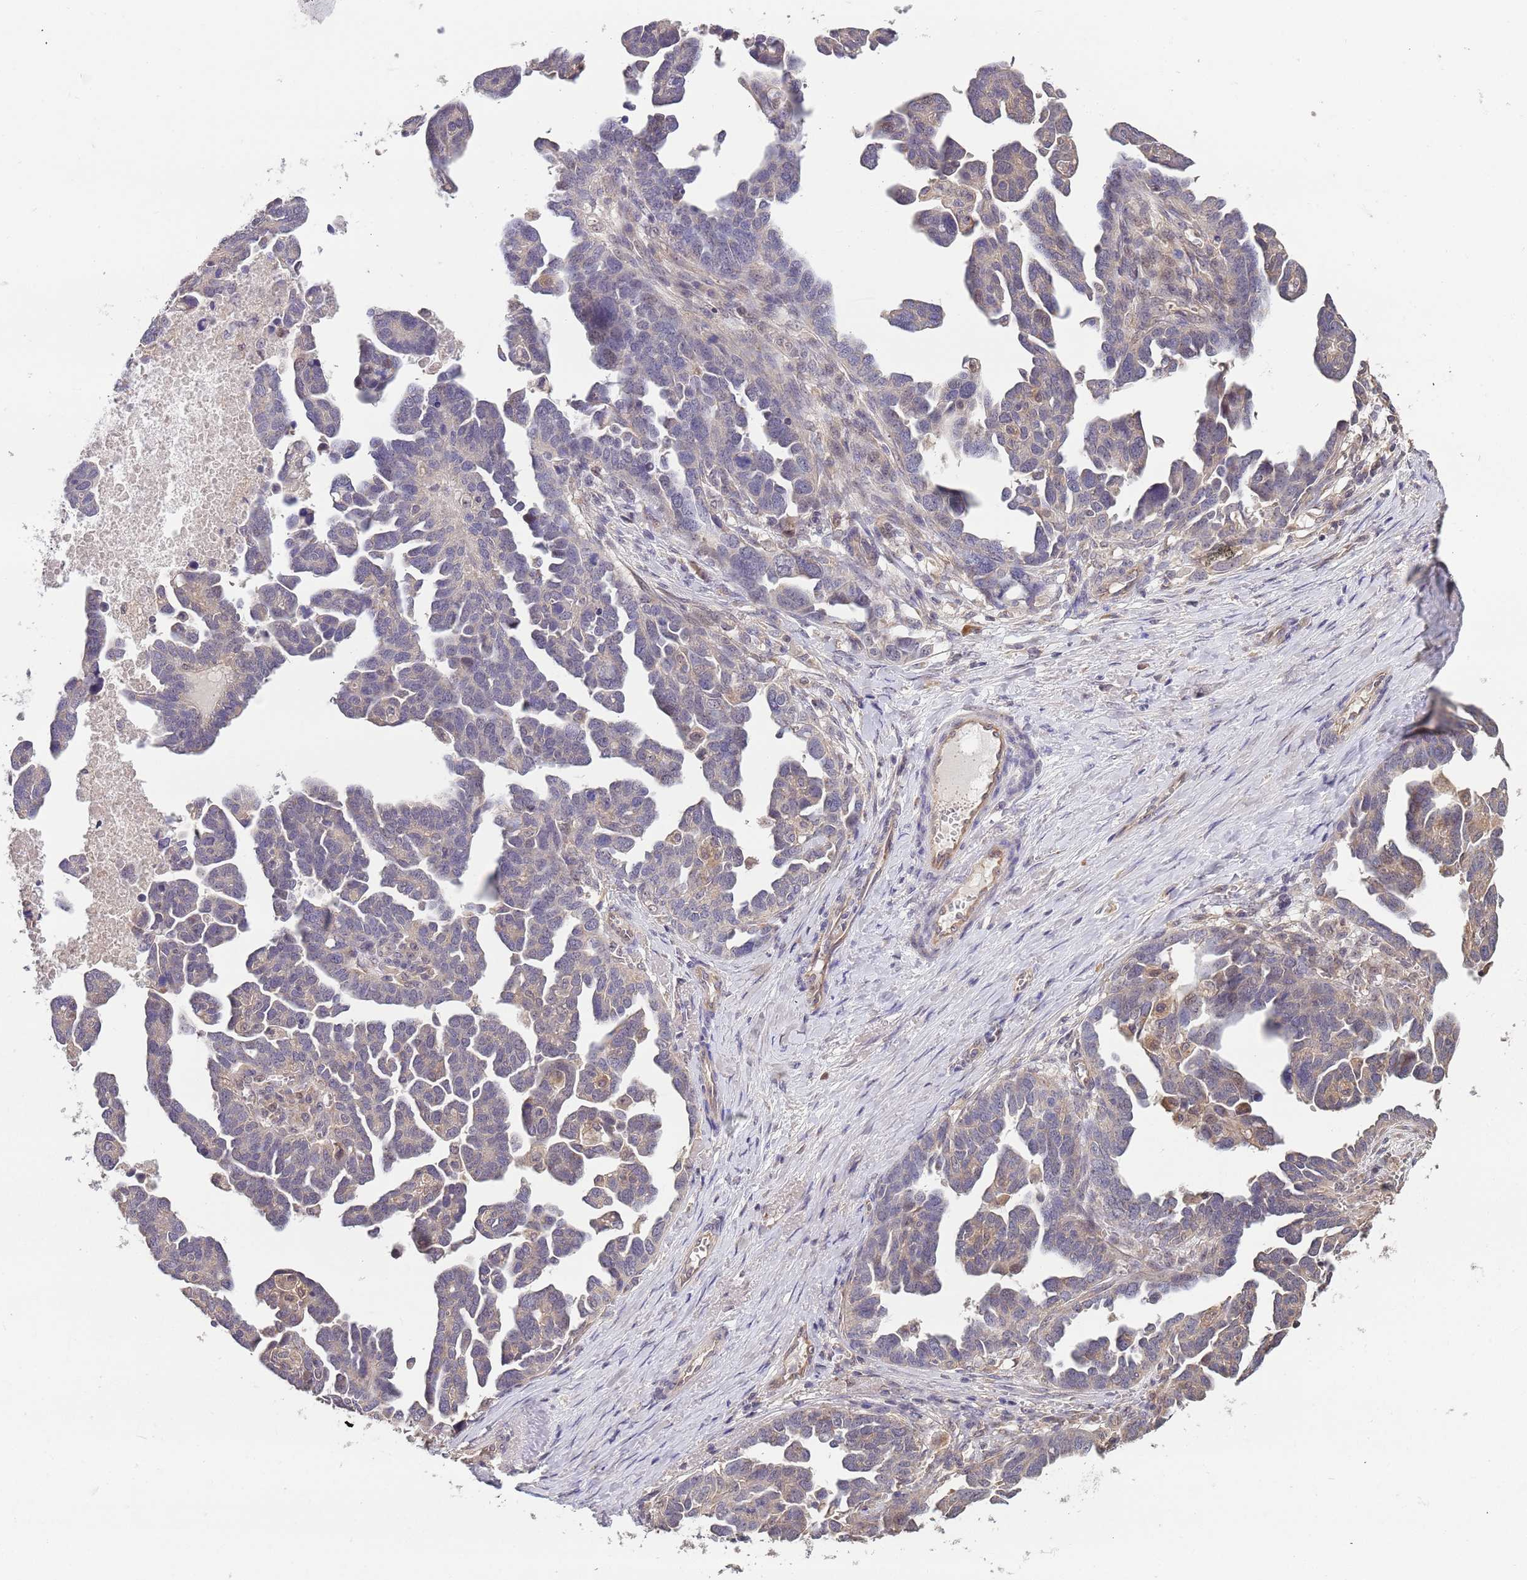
{"staining": {"intensity": "negative", "quantity": "none", "location": "none"}, "tissue": "ovarian cancer", "cell_type": "Tumor cells", "image_type": "cancer", "snomed": [{"axis": "morphology", "description": "Cystadenocarcinoma, serous, NOS"}, {"axis": "topography", "description": "Ovary"}], "caption": "High power microscopy image of an immunohistochemistry (IHC) histopathology image of ovarian cancer, revealing no significant positivity in tumor cells.", "gene": "TMEM64", "patient": {"sex": "female", "age": 54}}